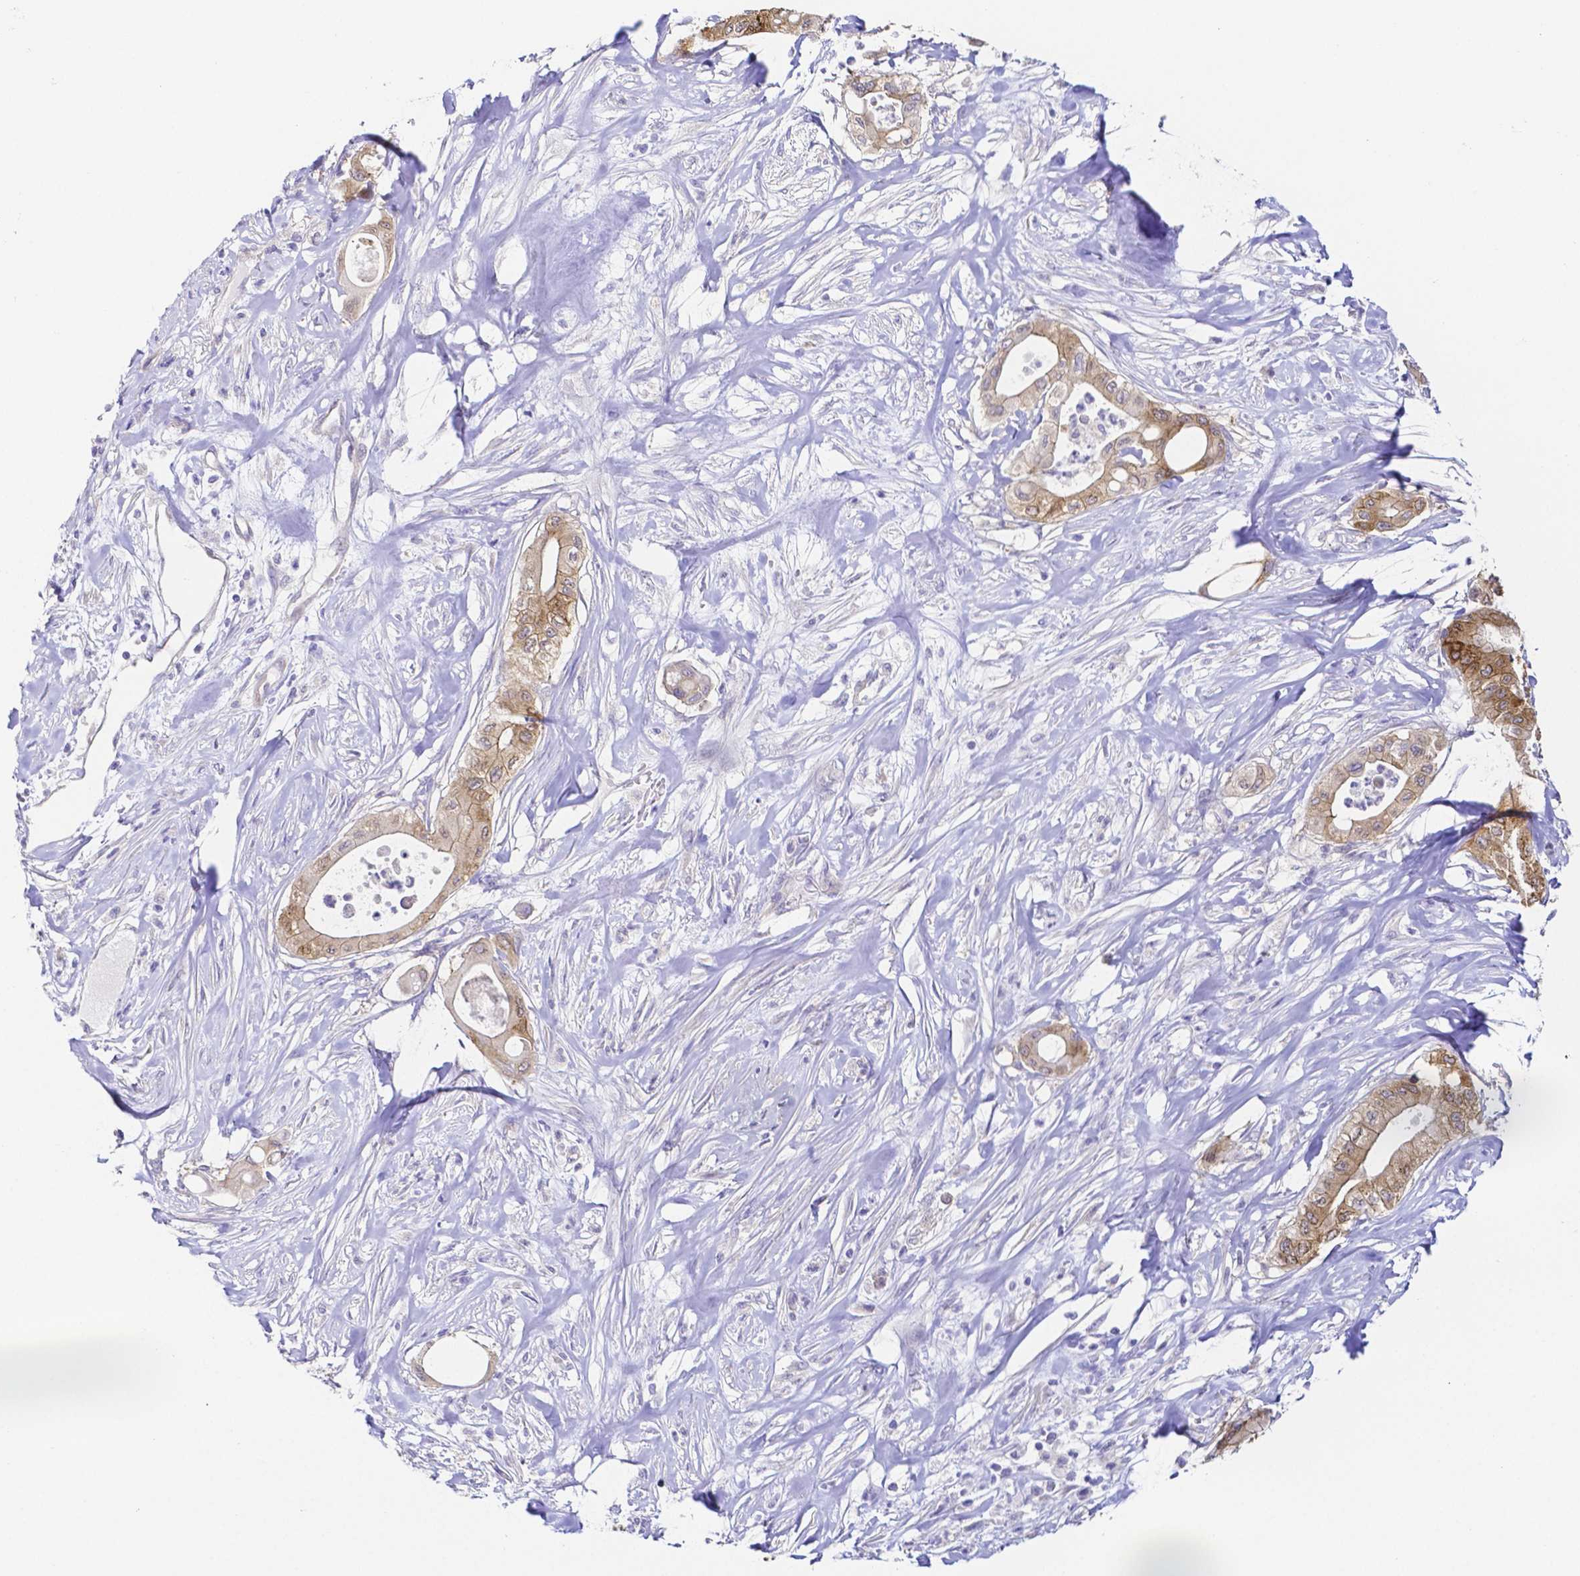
{"staining": {"intensity": "moderate", "quantity": ">75%", "location": "cytoplasmic/membranous"}, "tissue": "pancreatic cancer", "cell_type": "Tumor cells", "image_type": "cancer", "snomed": [{"axis": "morphology", "description": "Adenocarcinoma, NOS"}, {"axis": "topography", "description": "Pancreas"}], "caption": "The photomicrograph exhibits a brown stain indicating the presence of a protein in the cytoplasmic/membranous of tumor cells in pancreatic adenocarcinoma.", "gene": "PKP3", "patient": {"sex": "male", "age": 71}}